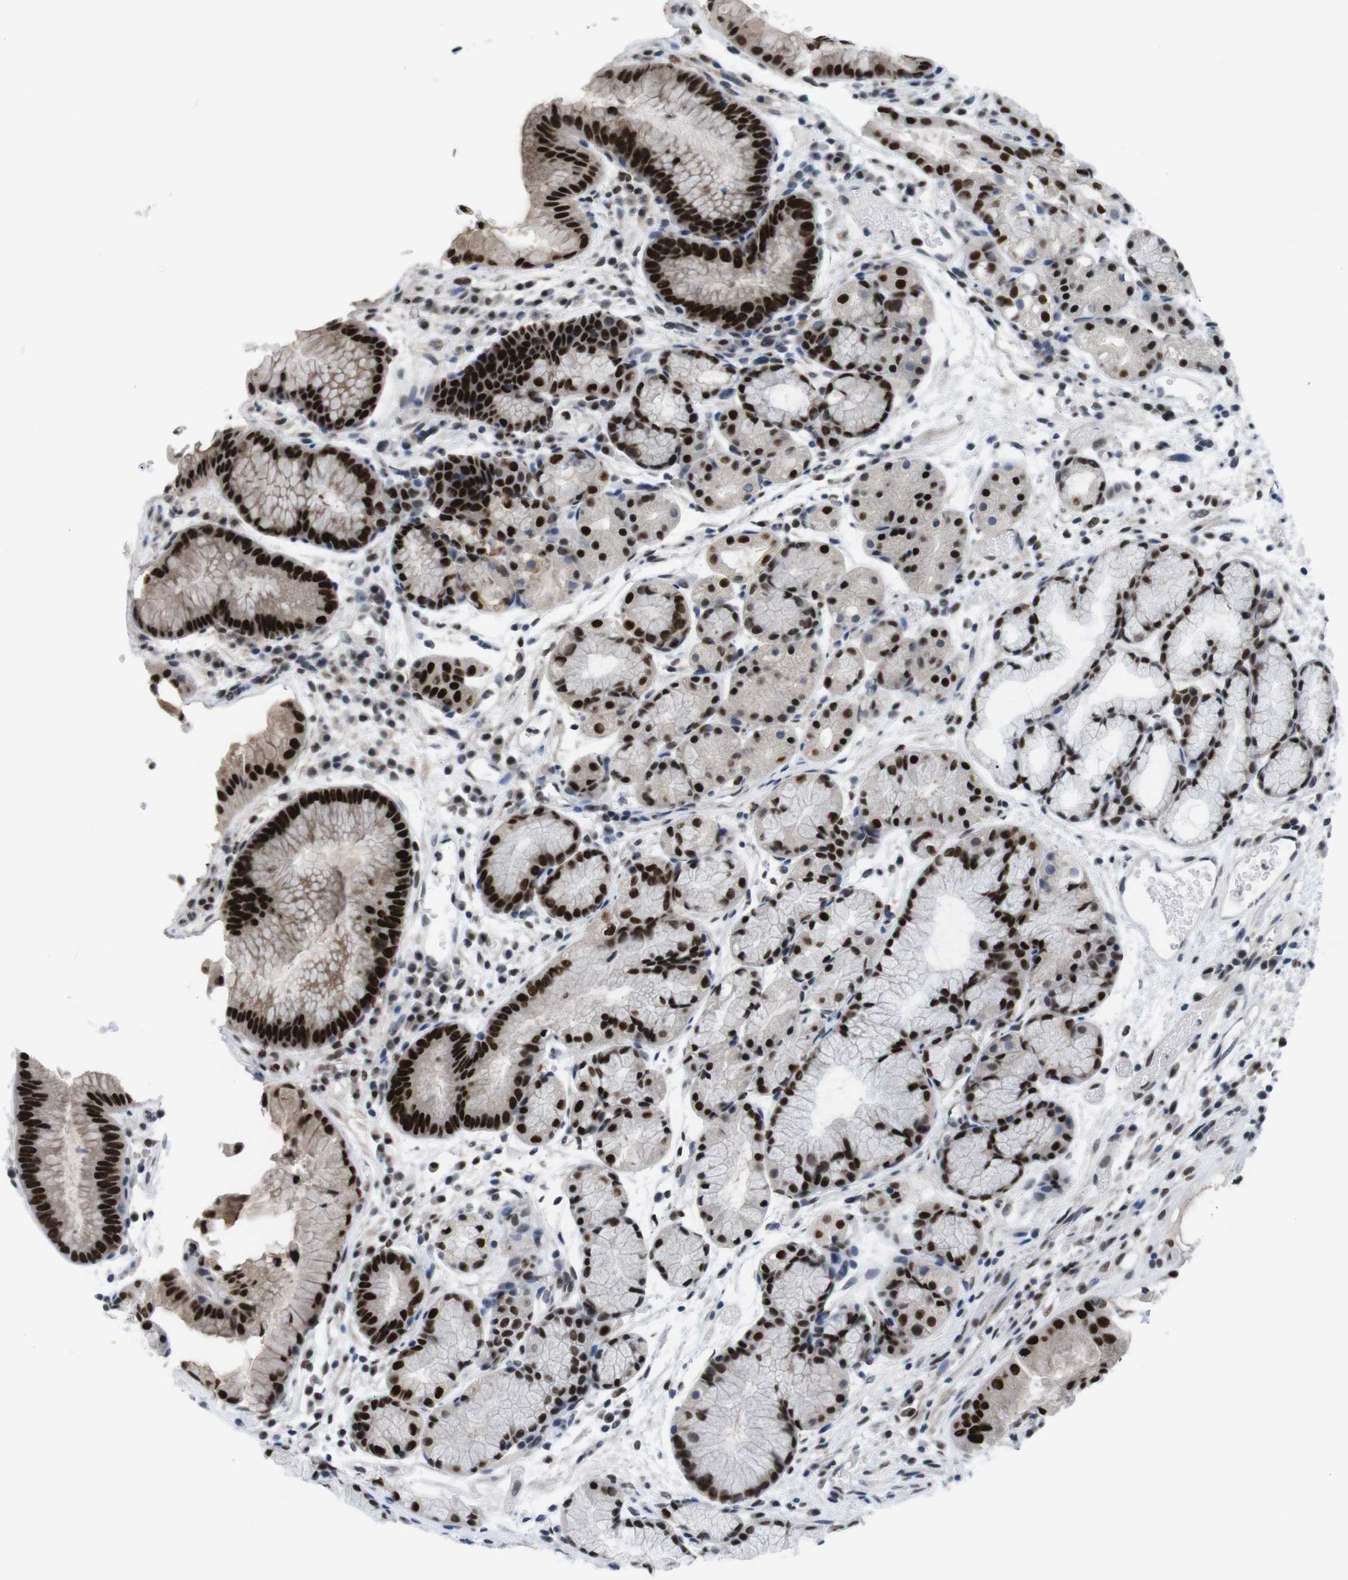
{"staining": {"intensity": "strong", "quantity": ">75%", "location": "nuclear"}, "tissue": "stomach", "cell_type": "Glandular cells", "image_type": "normal", "snomed": [{"axis": "morphology", "description": "Normal tissue, NOS"}, {"axis": "topography", "description": "Stomach, upper"}], "caption": "Stomach stained with a brown dye displays strong nuclear positive positivity in about >75% of glandular cells.", "gene": "PSME3", "patient": {"sex": "male", "age": 72}}